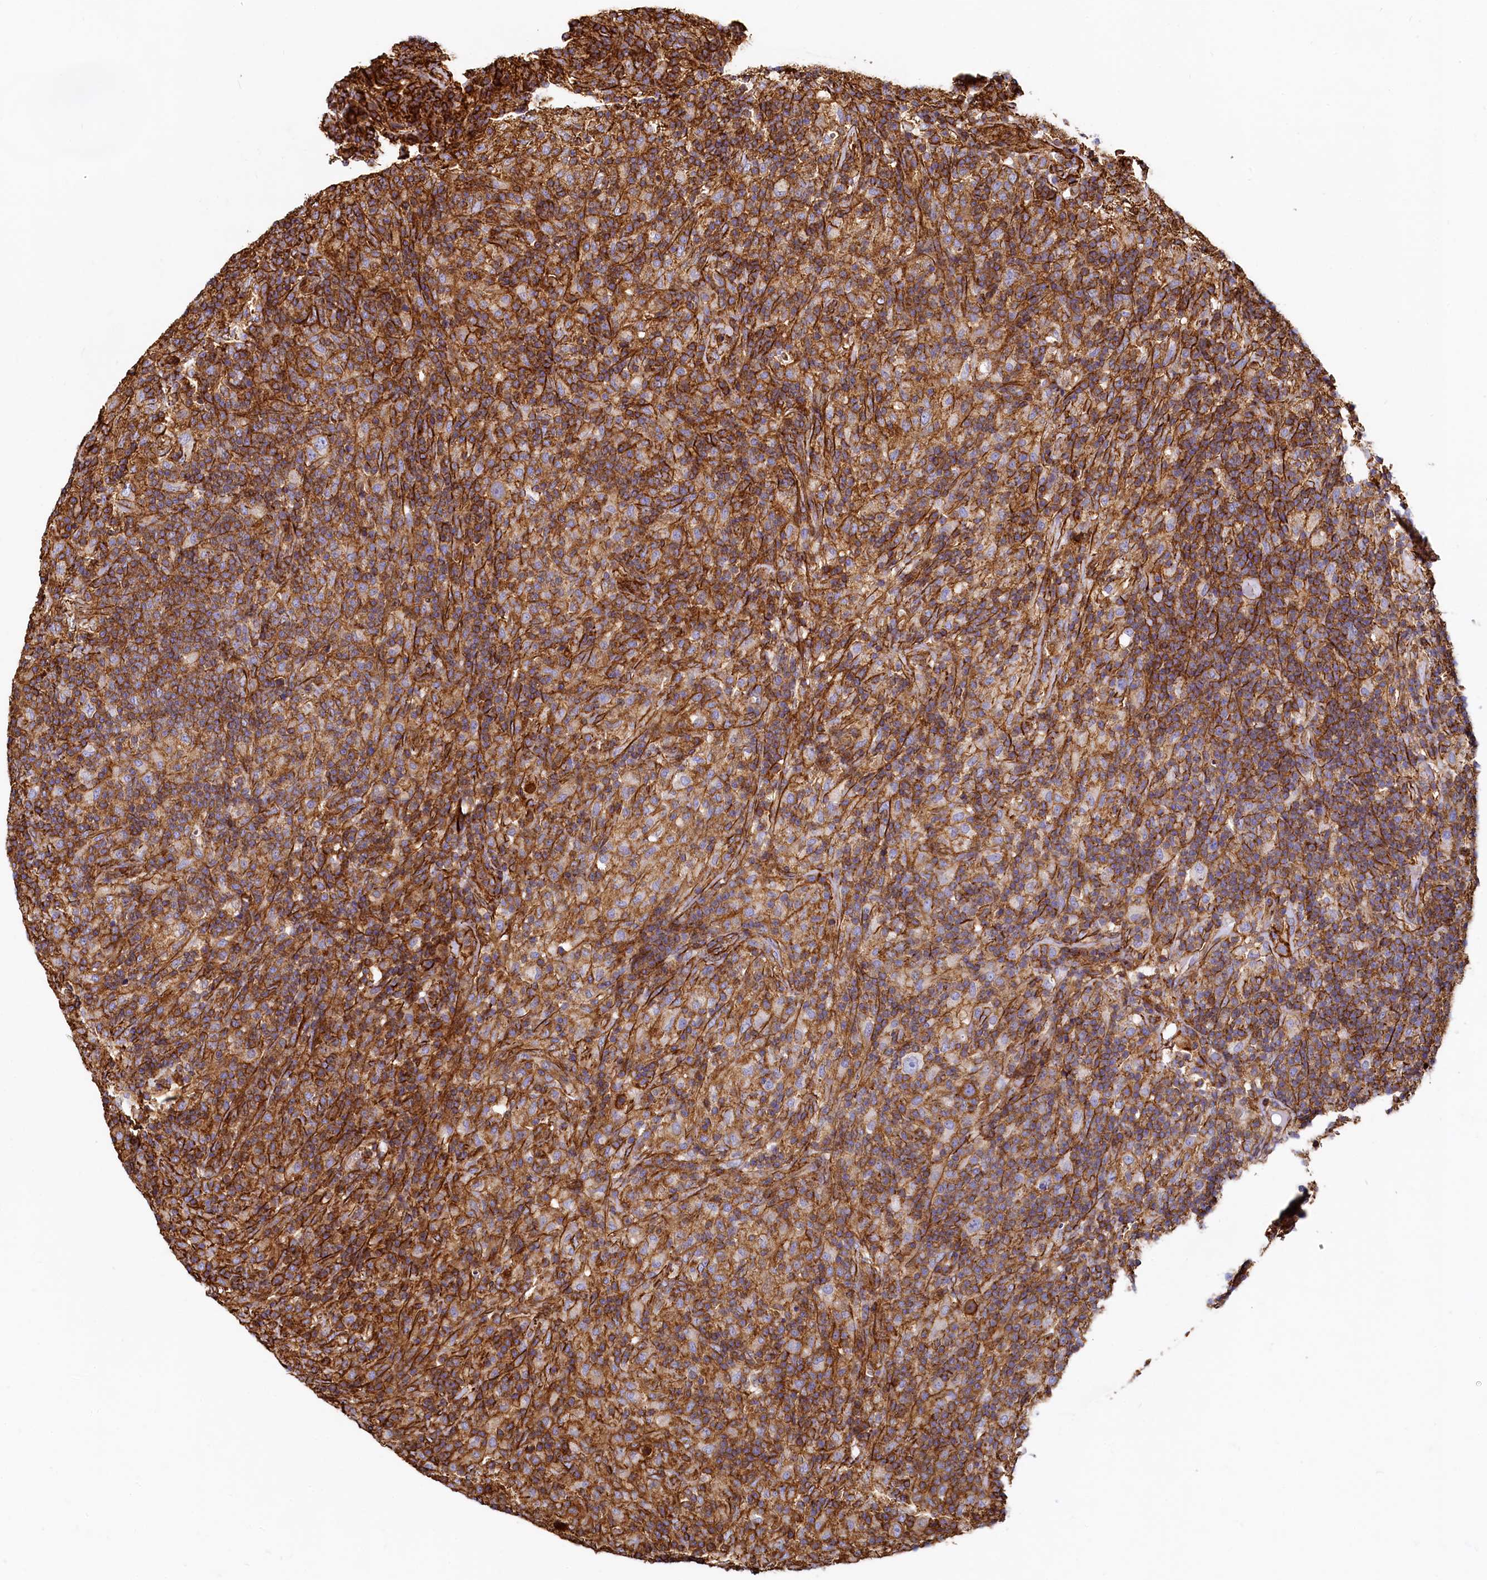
{"staining": {"intensity": "negative", "quantity": "none", "location": "none"}, "tissue": "lymphoma", "cell_type": "Tumor cells", "image_type": "cancer", "snomed": [{"axis": "morphology", "description": "Hodgkin's disease, NOS"}, {"axis": "topography", "description": "Lymph node"}], "caption": "High power microscopy histopathology image of an IHC image of lymphoma, revealing no significant staining in tumor cells.", "gene": "THBS1", "patient": {"sex": "male", "age": 70}}